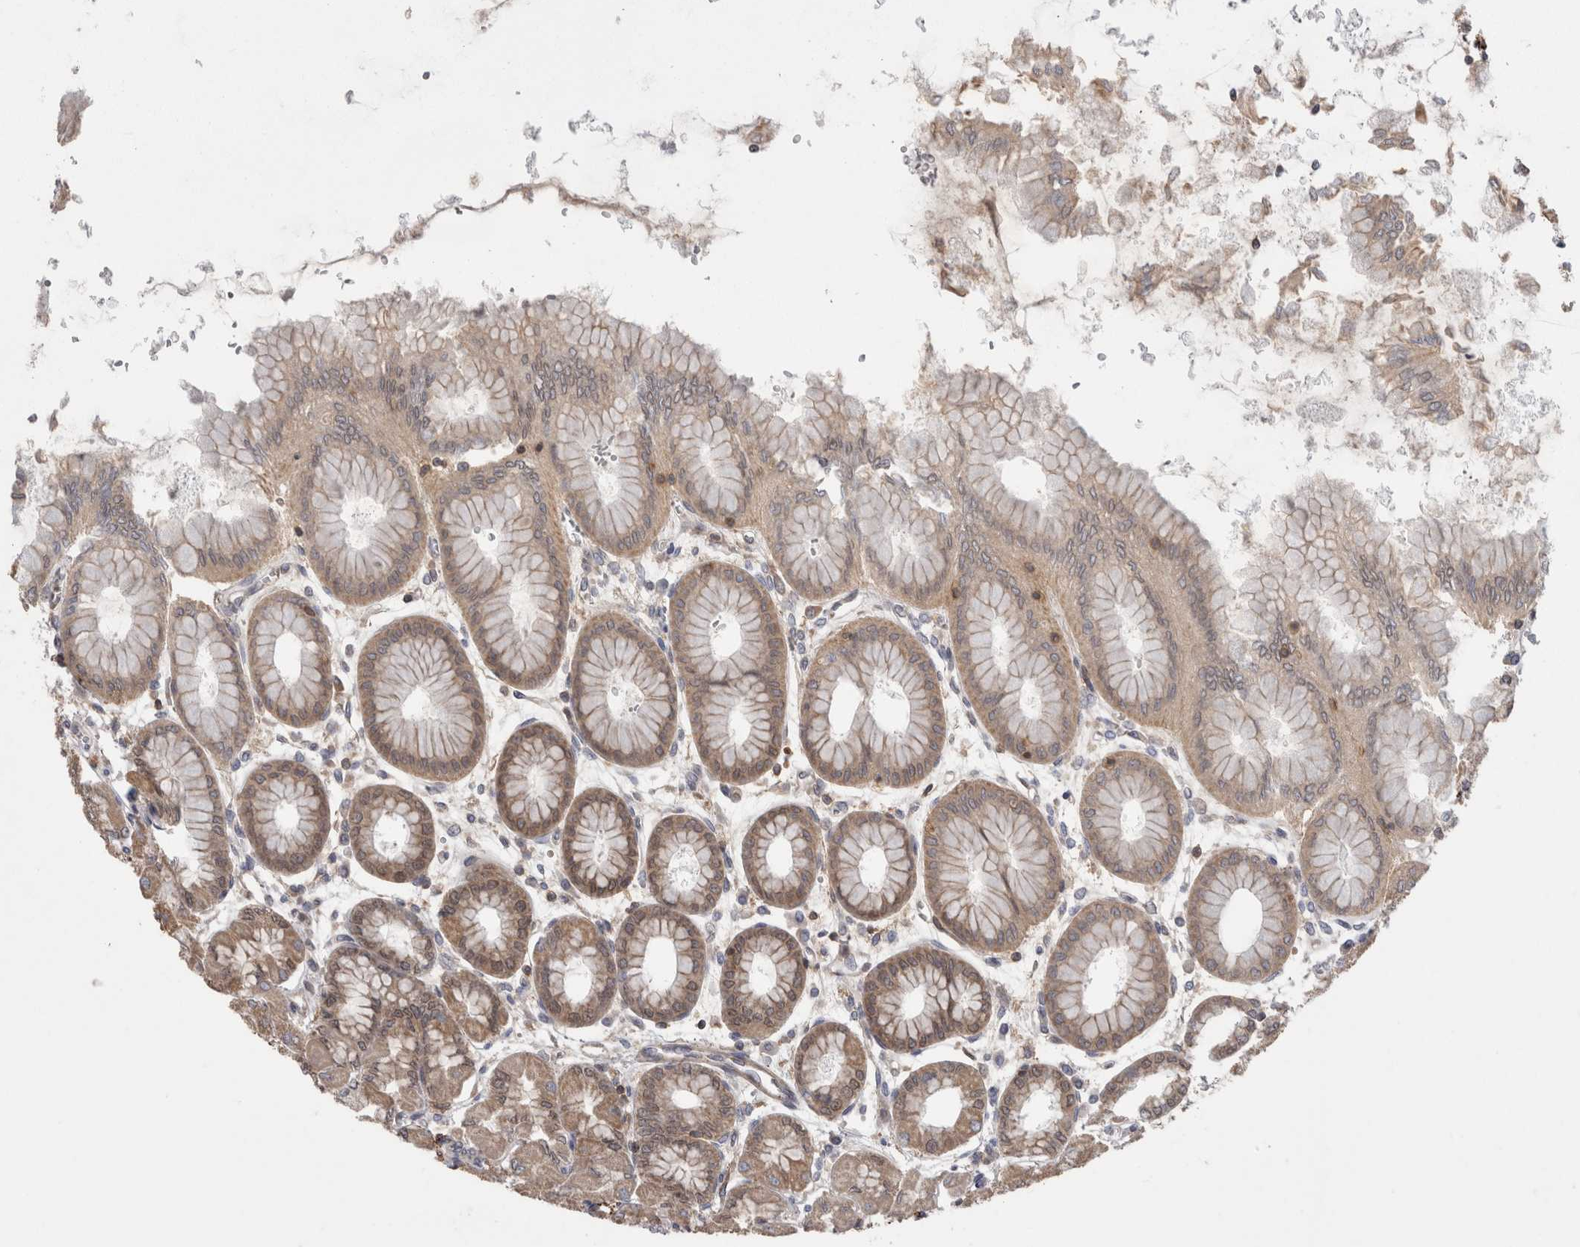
{"staining": {"intensity": "strong", "quantity": "25%-75%", "location": "cytoplasmic/membranous"}, "tissue": "stomach", "cell_type": "Glandular cells", "image_type": "normal", "snomed": [{"axis": "morphology", "description": "Normal tissue, NOS"}, {"axis": "topography", "description": "Stomach, upper"}], "caption": "An image of human stomach stained for a protein shows strong cytoplasmic/membranous brown staining in glandular cells.", "gene": "DARS2", "patient": {"sex": "female", "age": 56}}